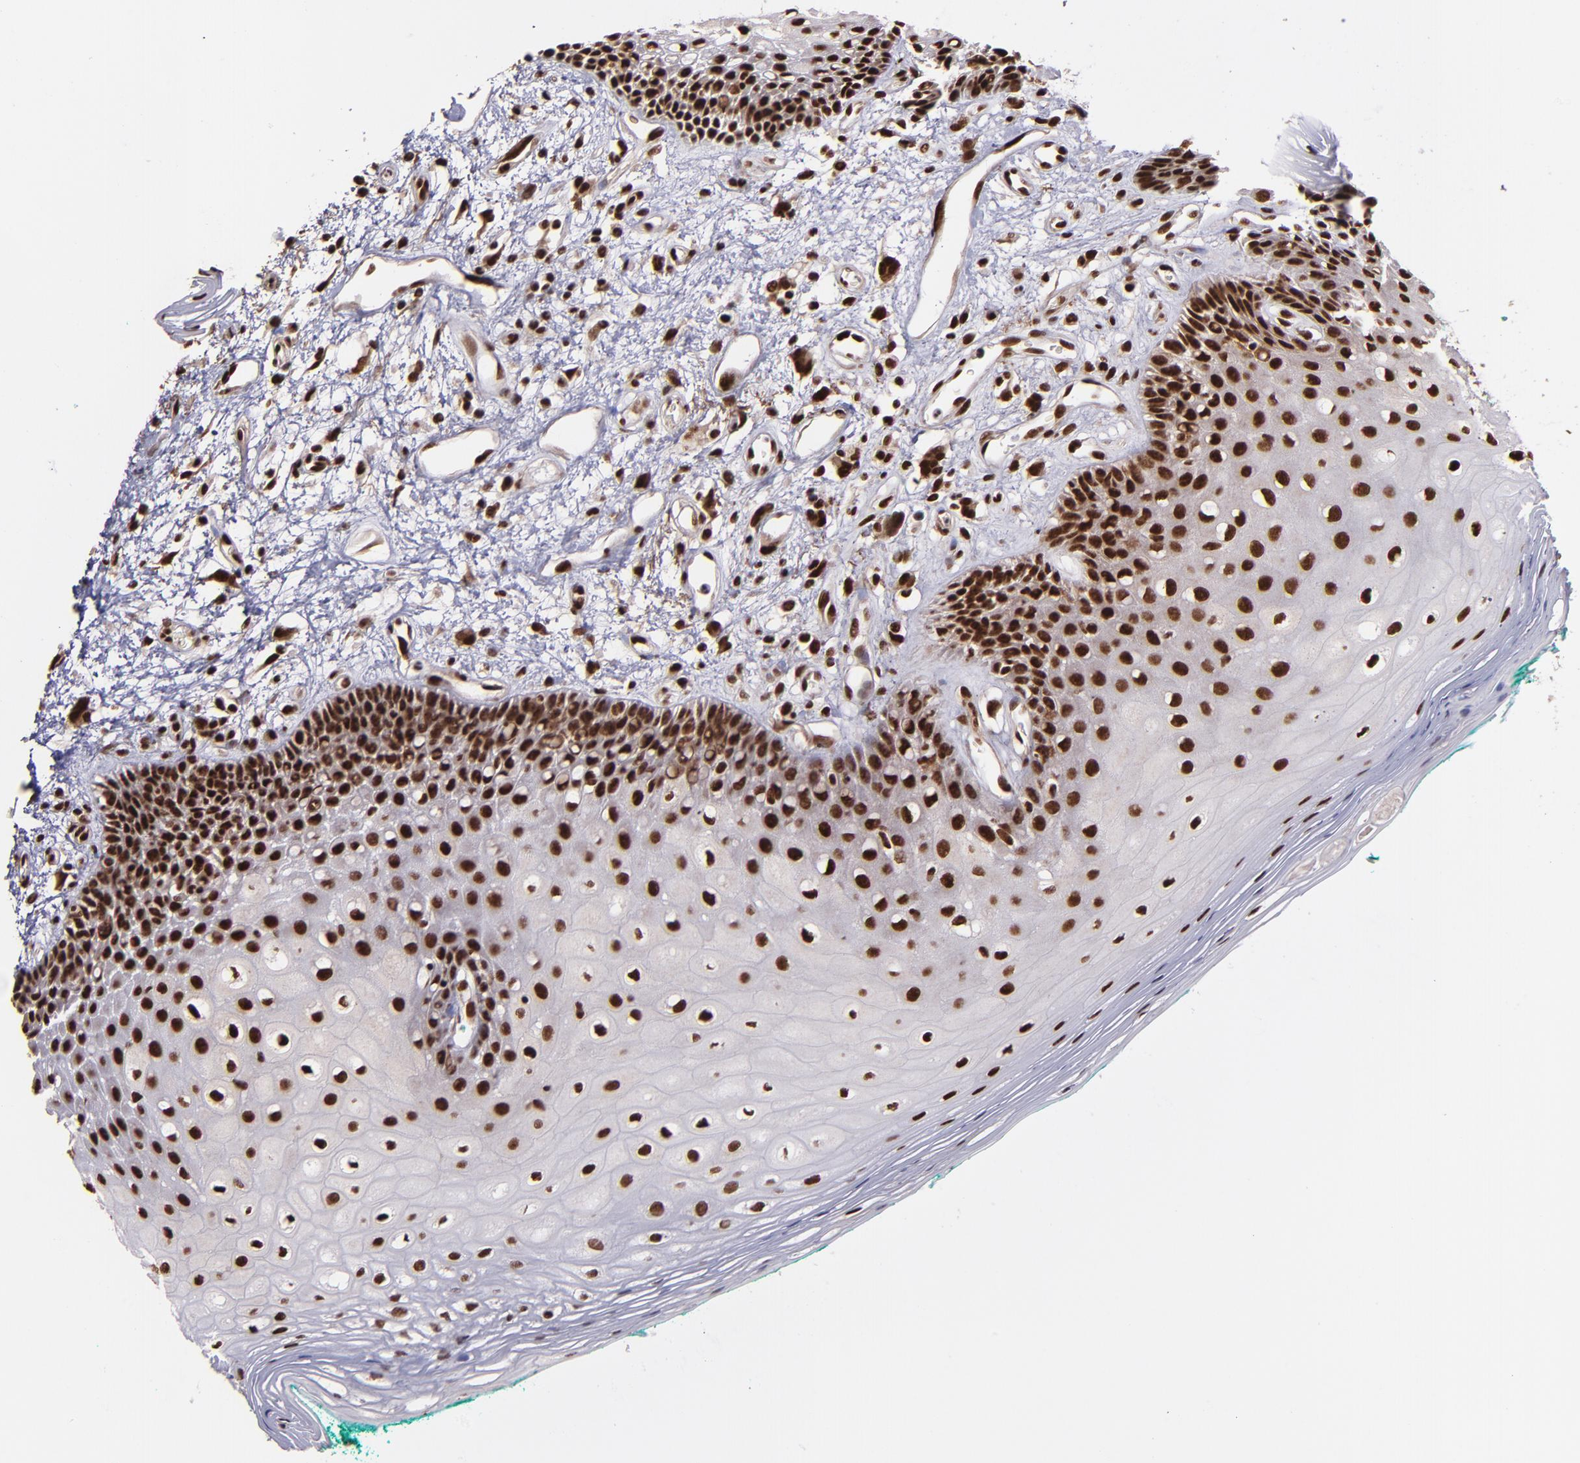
{"staining": {"intensity": "strong", "quantity": ">75%", "location": "nuclear"}, "tissue": "oral mucosa", "cell_type": "Squamous epithelial cells", "image_type": "normal", "snomed": [{"axis": "morphology", "description": "Normal tissue, NOS"}, {"axis": "morphology", "description": "Squamous cell carcinoma, NOS"}, {"axis": "topography", "description": "Skeletal muscle"}, {"axis": "topography", "description": "Oral tissue"}, {"axis": "topography", "description": "Head-Neck"}], "caption": "This histopathology image exhibits immunohistochemistry staining of benign human oral mucosa, with high strong nuclear staining in approximately >75% of squamous epithelial cells.", "gene": "PQBP1", "patient": {"sex": "female", "age": 84}}